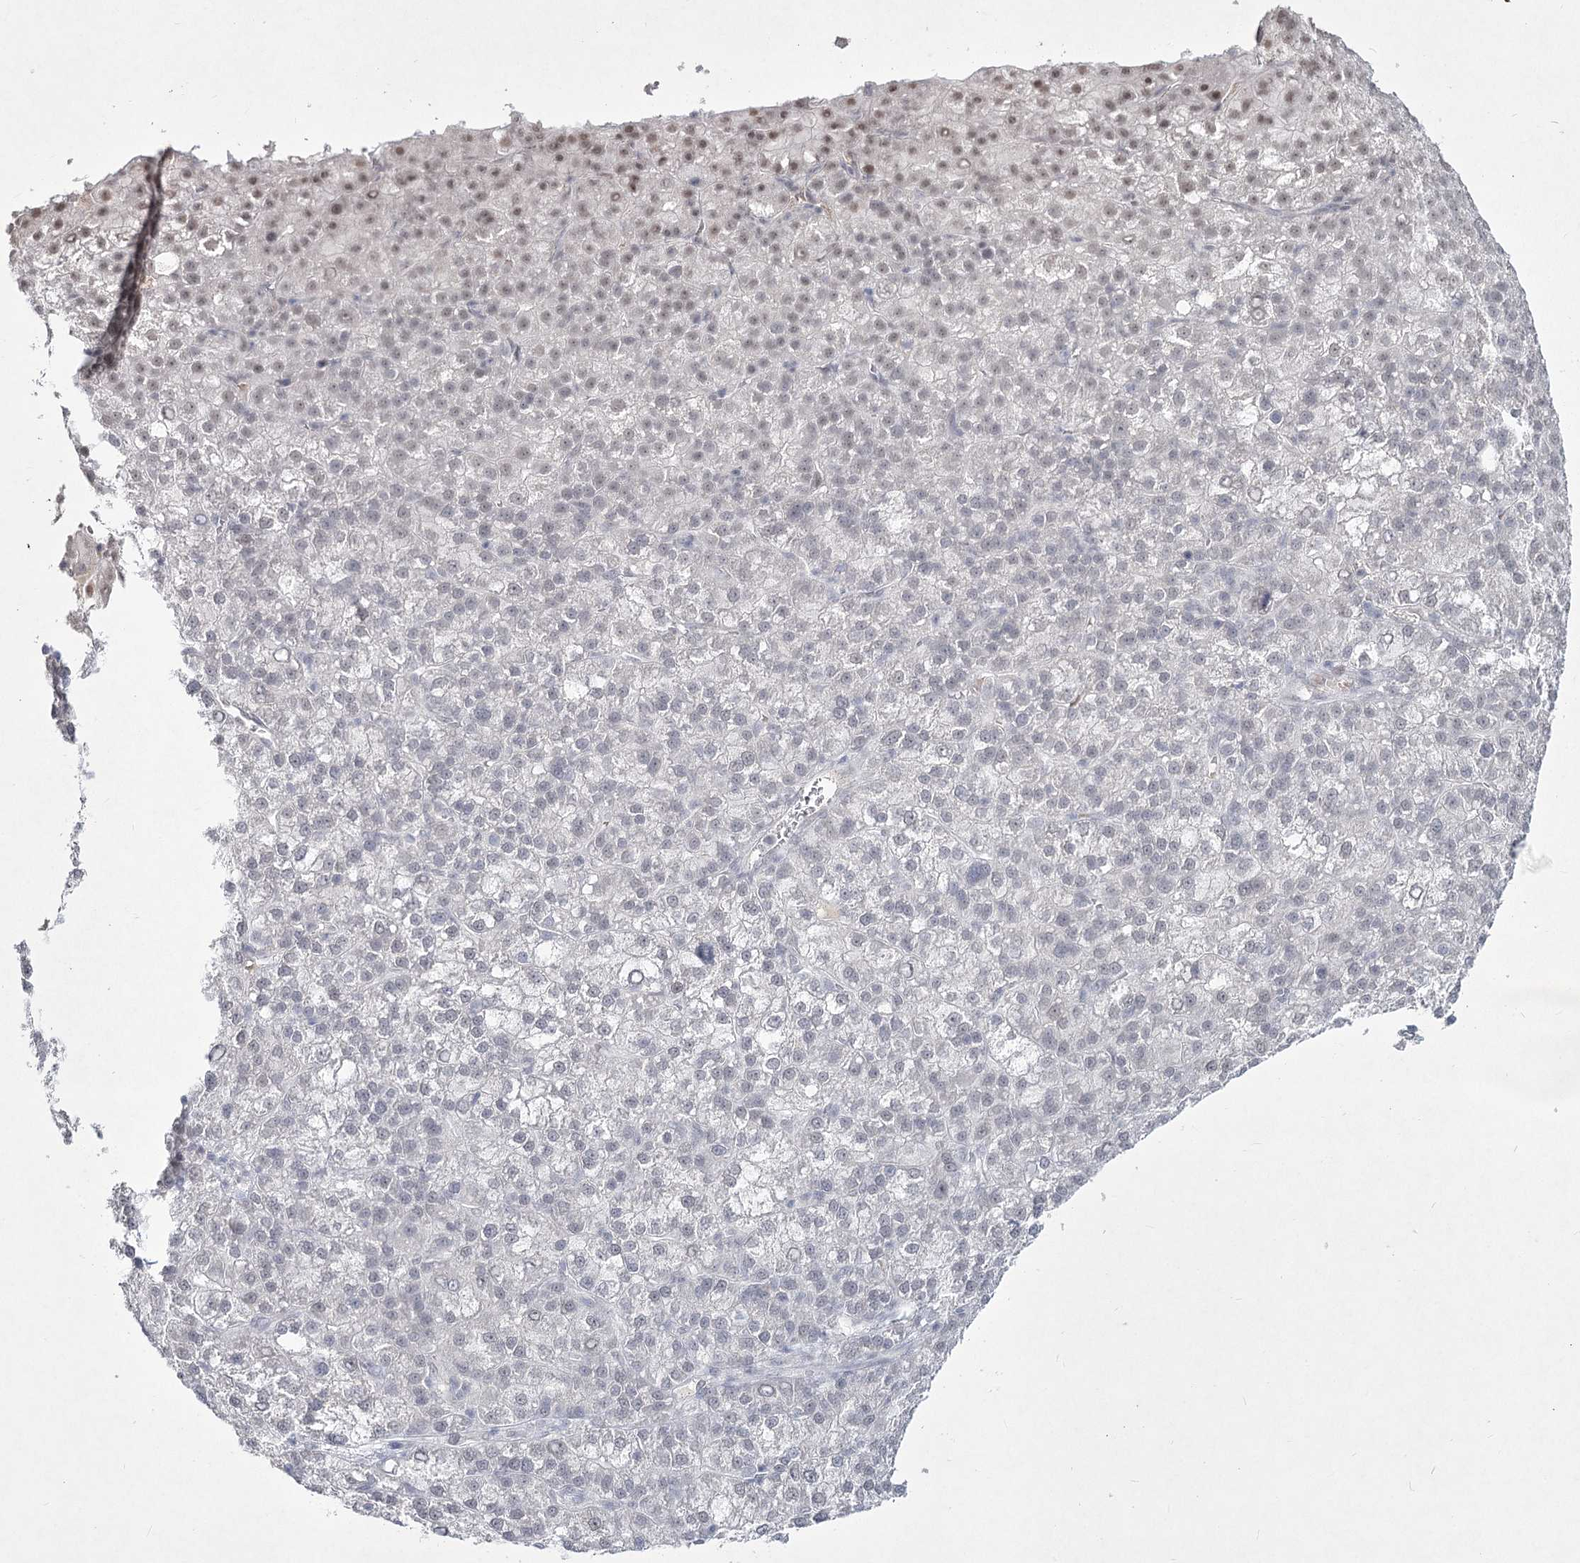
{"staining": {"intensity": "weak", "quantity": "<25%", "location": "nuclear"}, "tissue": "liver cancer", "cell_type": "Tumor cells", "image_type": "cancer", "snomed": [{"axis": "morphology", "description": "Carcinoma, Hepatocellular, NOS"}, {"axis": "topography", "description": "Liver"}], "caption": "This is an IHC image of liver hepatocellular carcinoma. There is no staining in tumor cells.", "gene": "LY6G5C", "patient": {"sex": "female", "age": 58}}